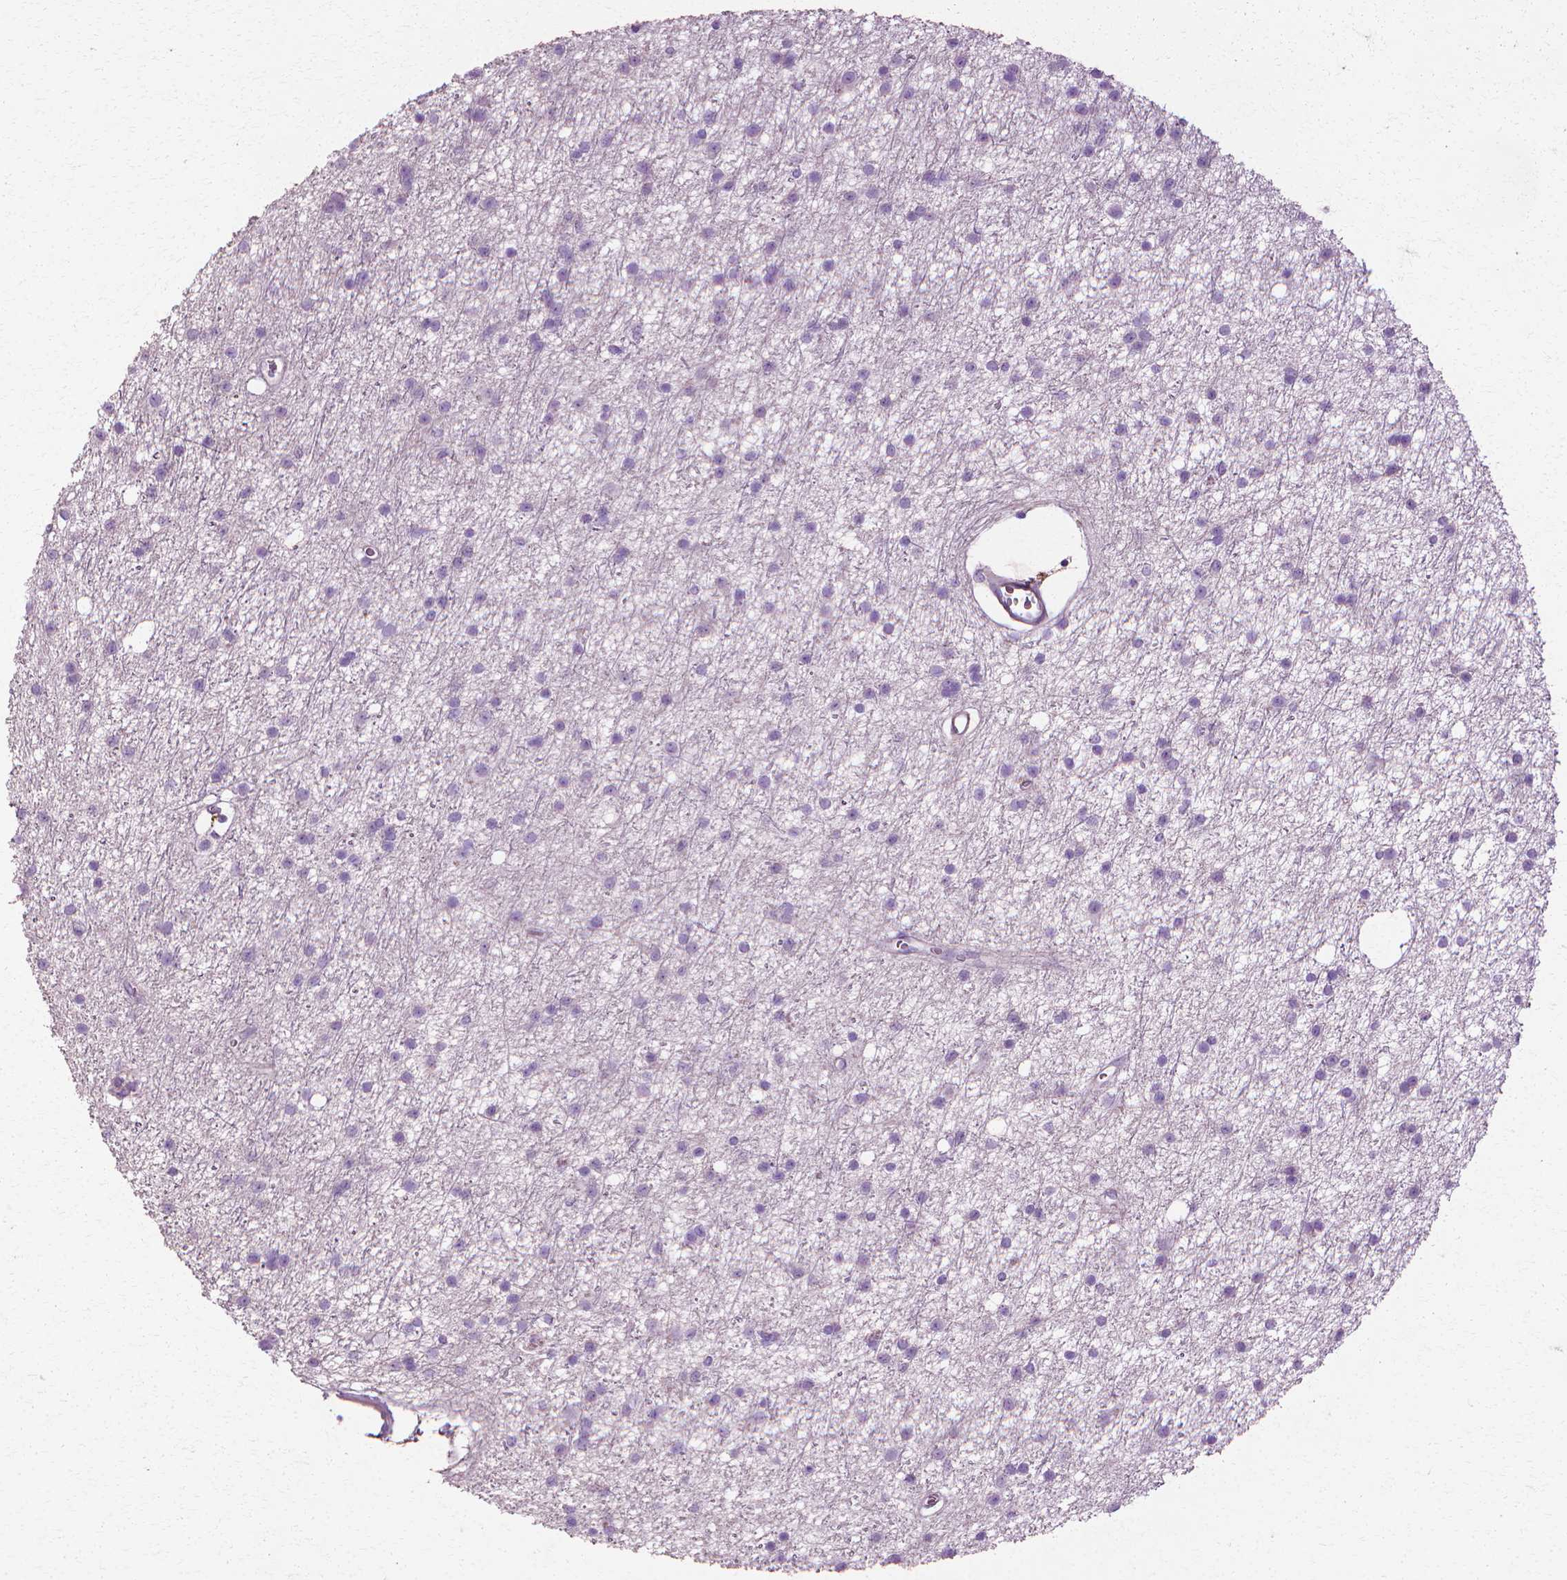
{"staining": {"intensity": "negative", "quantity": "none", "location": "none"}, "tissue": "glioma", "cell_type": "Tumor cells", "image_type": "cancer", "snomed": [{"axis": "morphology", "description": "Glioma, malignant, Low grade"}, {"axis": "topography", "description": "Brain"}], "caption": "An image of human glioma is negative for staining in tumor cells.", "gene": "CFAP157", "patient": {"sex": "male", "age": 27}}